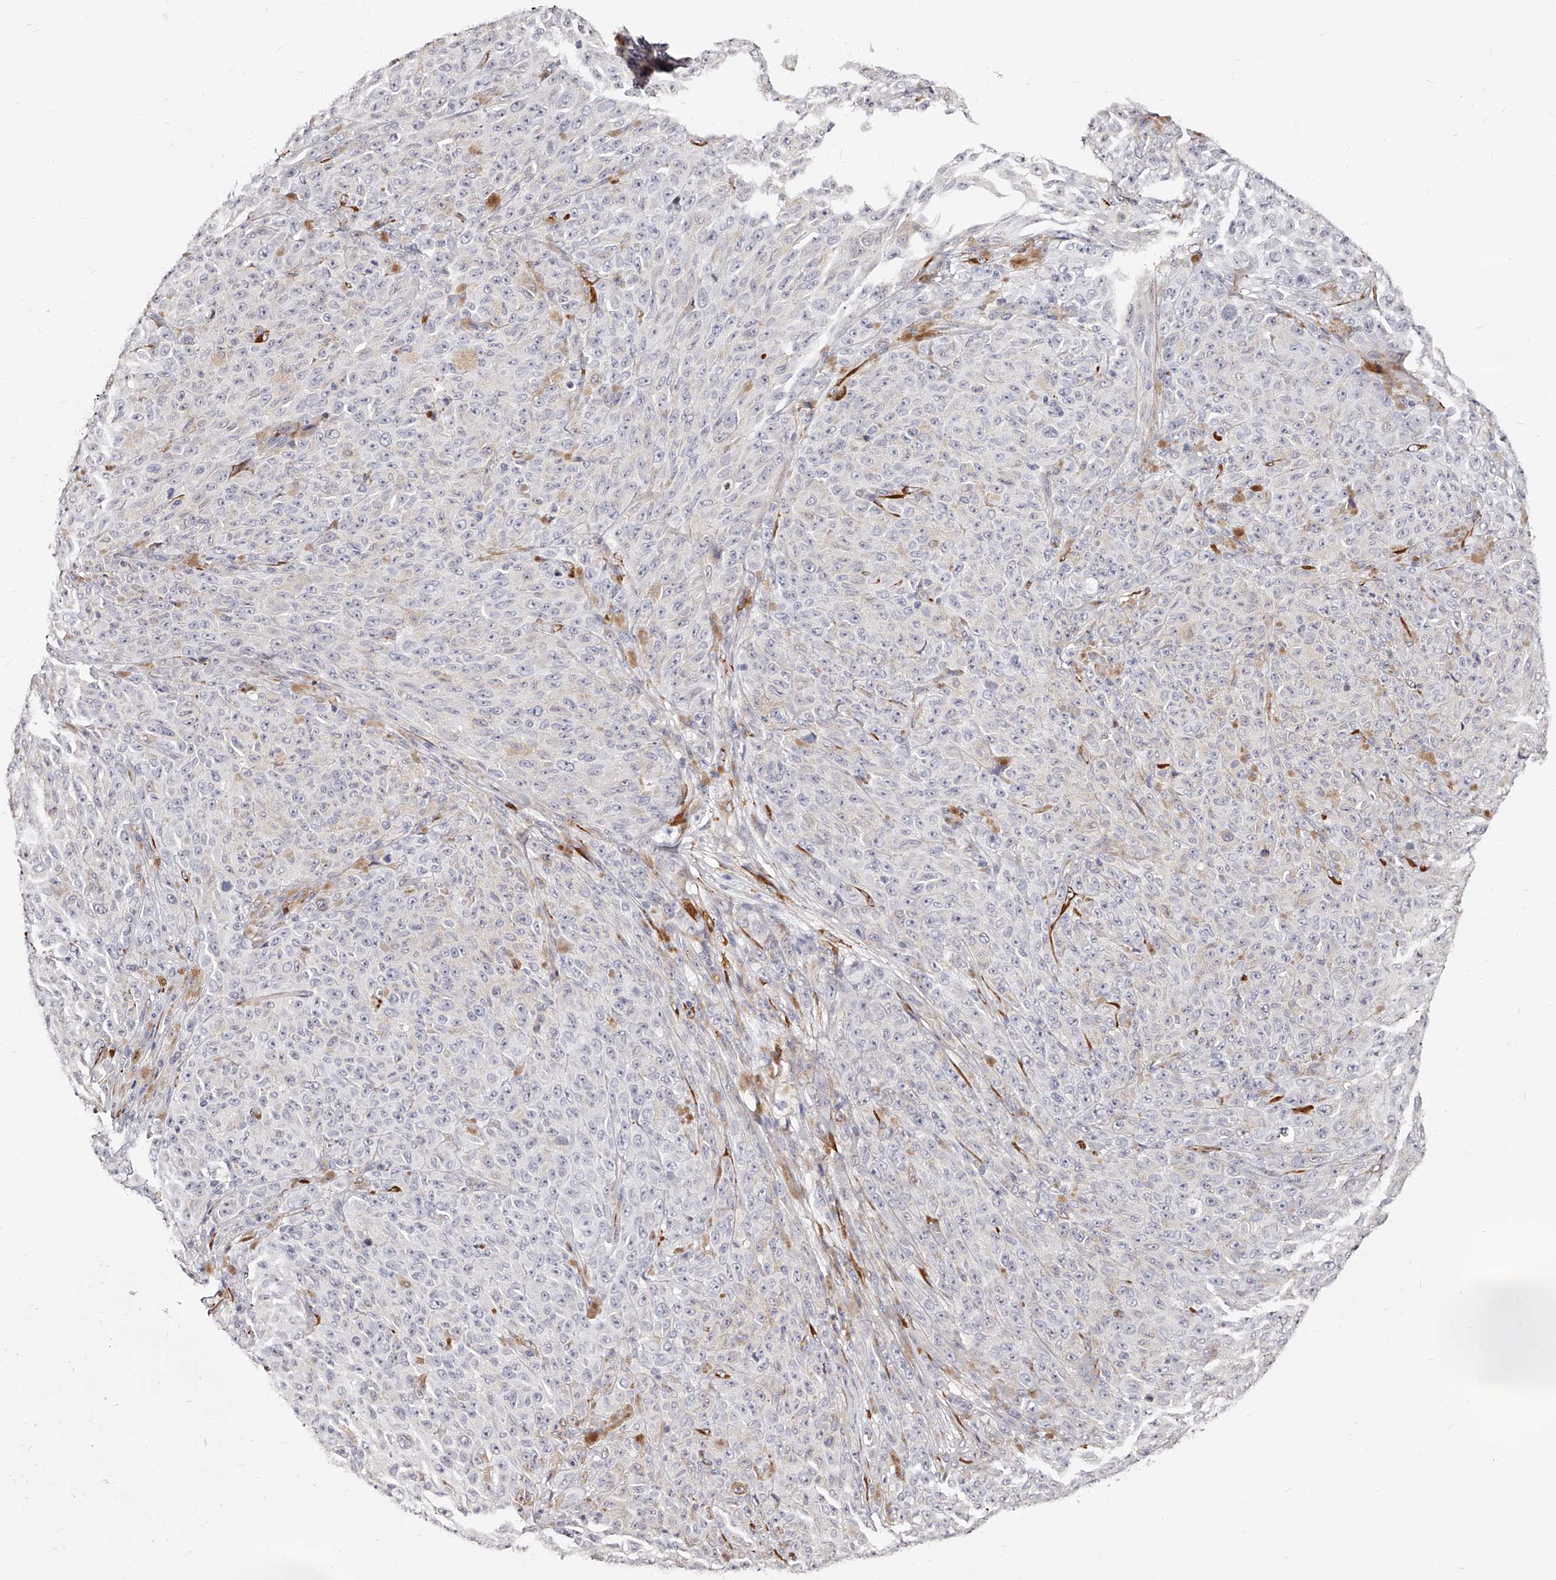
{"staining": {"intensity": "negative", "quantity": "none", "location": "none"}, "tissue": "melanoma", "cell_type": "Tumor cells", "image_type": "cancer", "snomed": [{"axis": "morphology", "description": "Malignant melanoma, NOS"}, {"axis": "topography", "description": "Skin"}], "caption": "This histopathology image is of melanoma stained with IHC to label a protein in brown with the nuclei are counter-stained blue. There is no expression in tumor cells.", "gene": "CD82", "patient": {"sex": "female", "age": 82}}